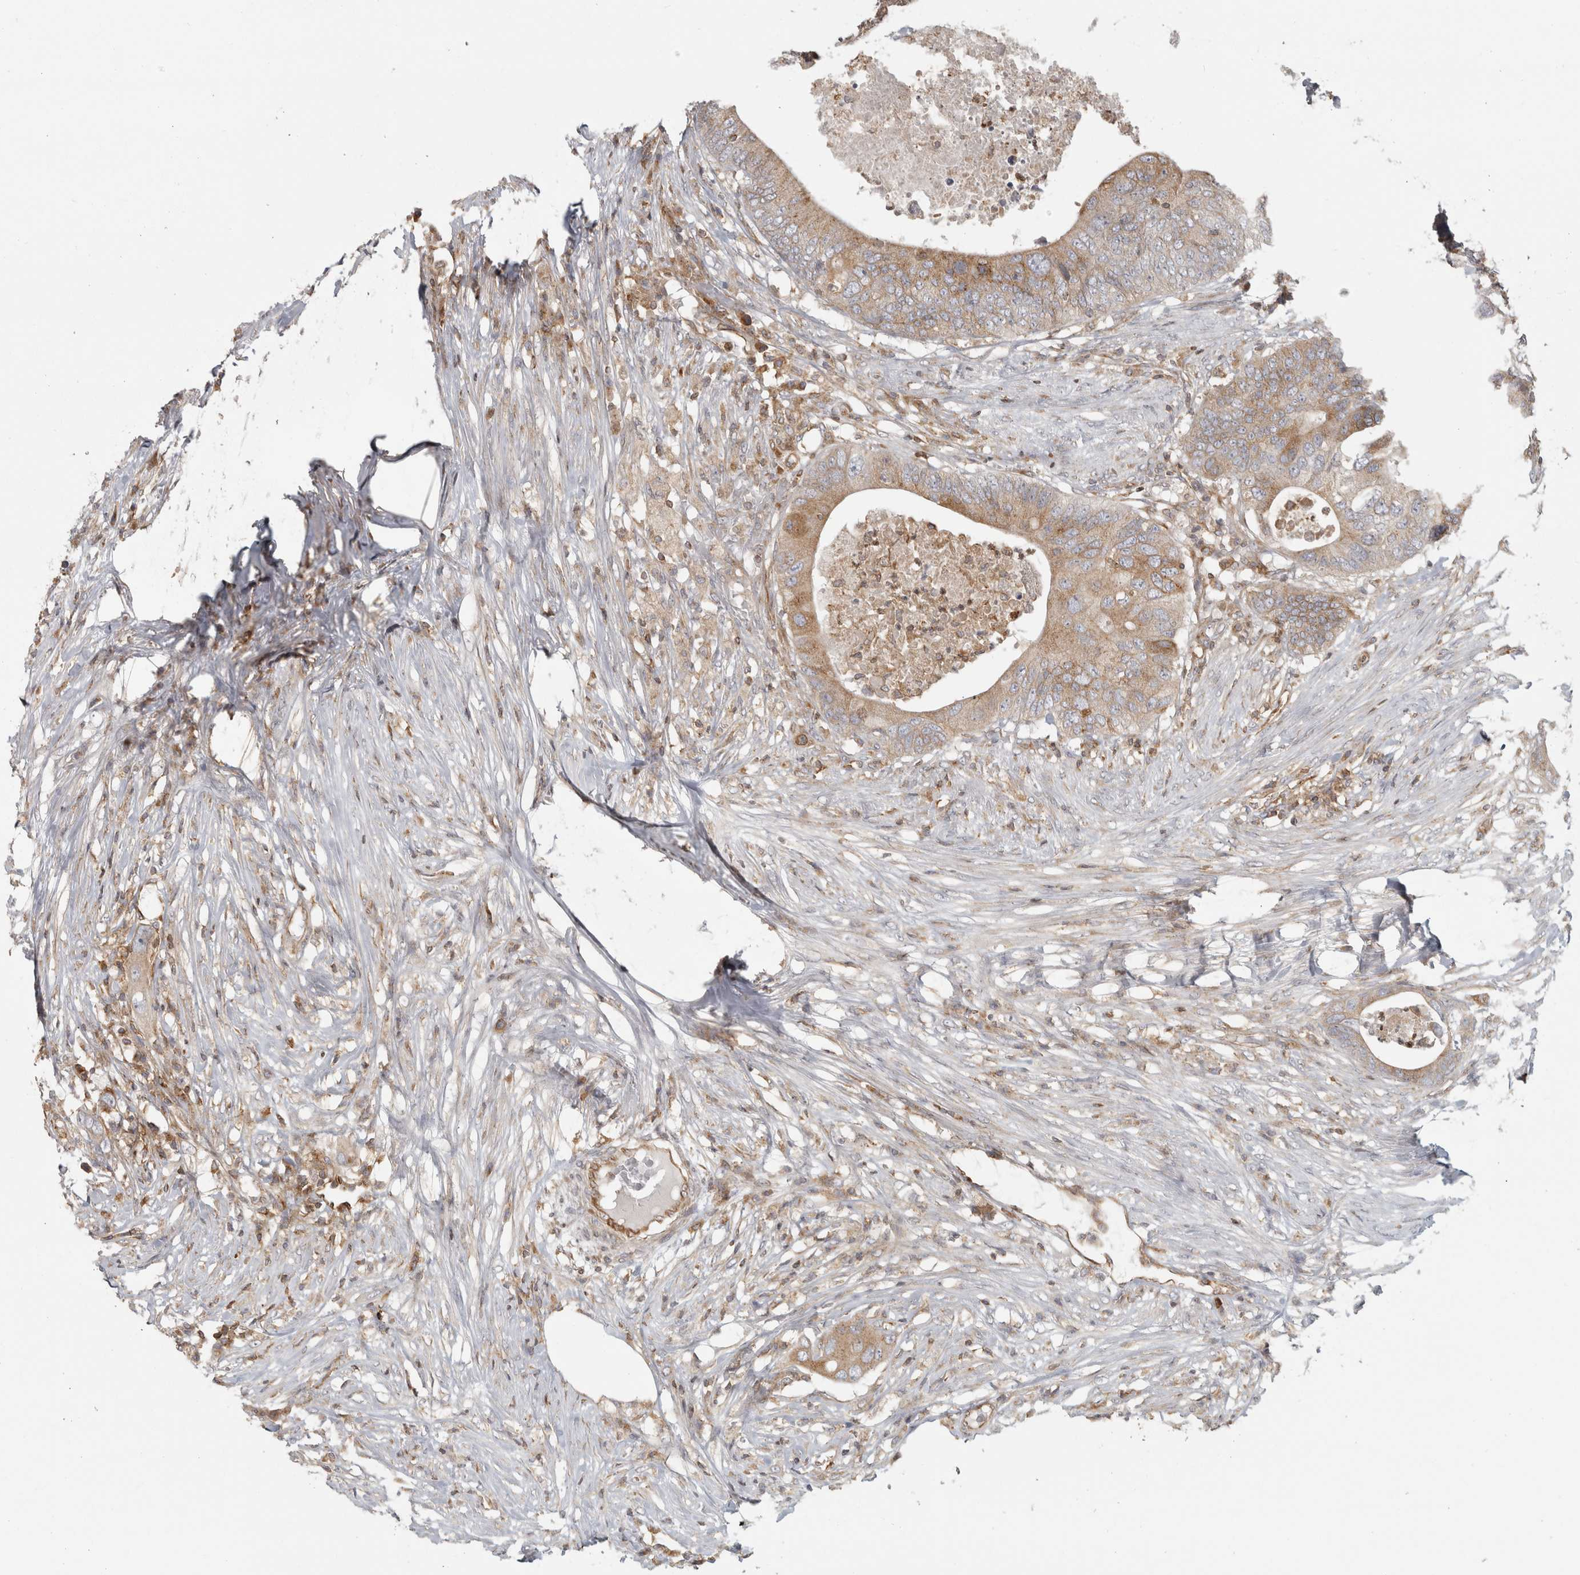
{"staining": {"intensity": "moderate", "quantity": ">75%", "location": "cytoplasmic/membranous"}, "tissue": "colorectal cancer", "cell_type": "Tumor cells", "image_type": "cancer", "snomed": [{"axis": "morphology", "description": "Adenocarcinoma, NOS"}, {"axis": "topography", "description": "Colon"}], "caption": "High-power microscopy captured an immunohistochemistry (IHC) photomicrograph of adenocarcinoma (colorectal), revealing moderate cytoplasmic/membranous staining in about >75% of tumor cells.", "gene": "HLA-E", "patient": {"sex": "male", "age": 71}}